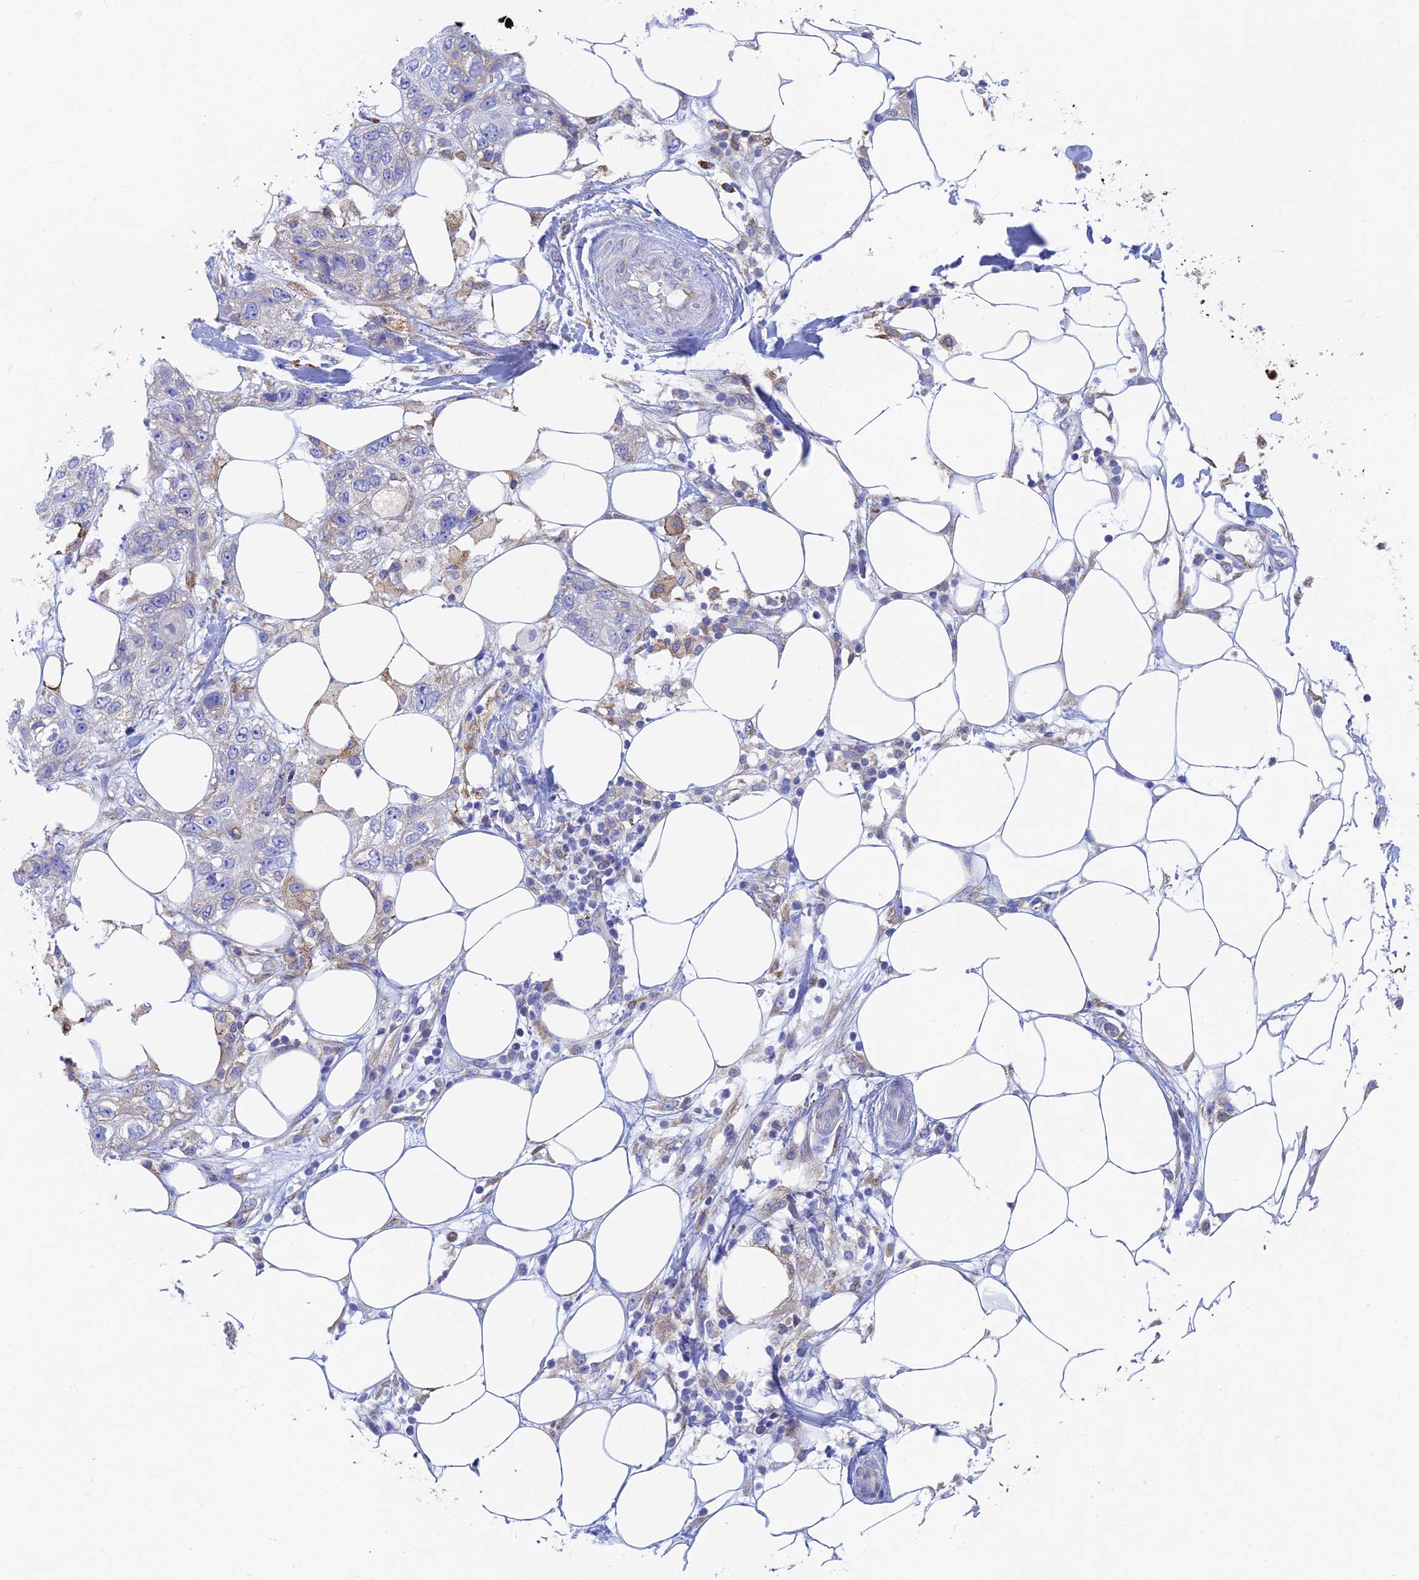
{"staining": {"intensity": "negative", "quantity": "none", "location": "none"}, "tissue": "skin cancer", "cell_type": "Tumor cells", "image_type": "cancer", "snomed": [{"axis": "morphology", "description": "Normal tissue, NOS"}, {"axis": "morphology", "description": "Squamous cell carcinoma, NOS"}, {"axis": "topography", "description": "Skin"}], "caption": "Immunohistochemistry of human skin cancer (squamous cell carcinoma) demonstrates no staining in tumor cells.", "gene": "WDR35", "patient": {"sex": "male", "age": 72}}